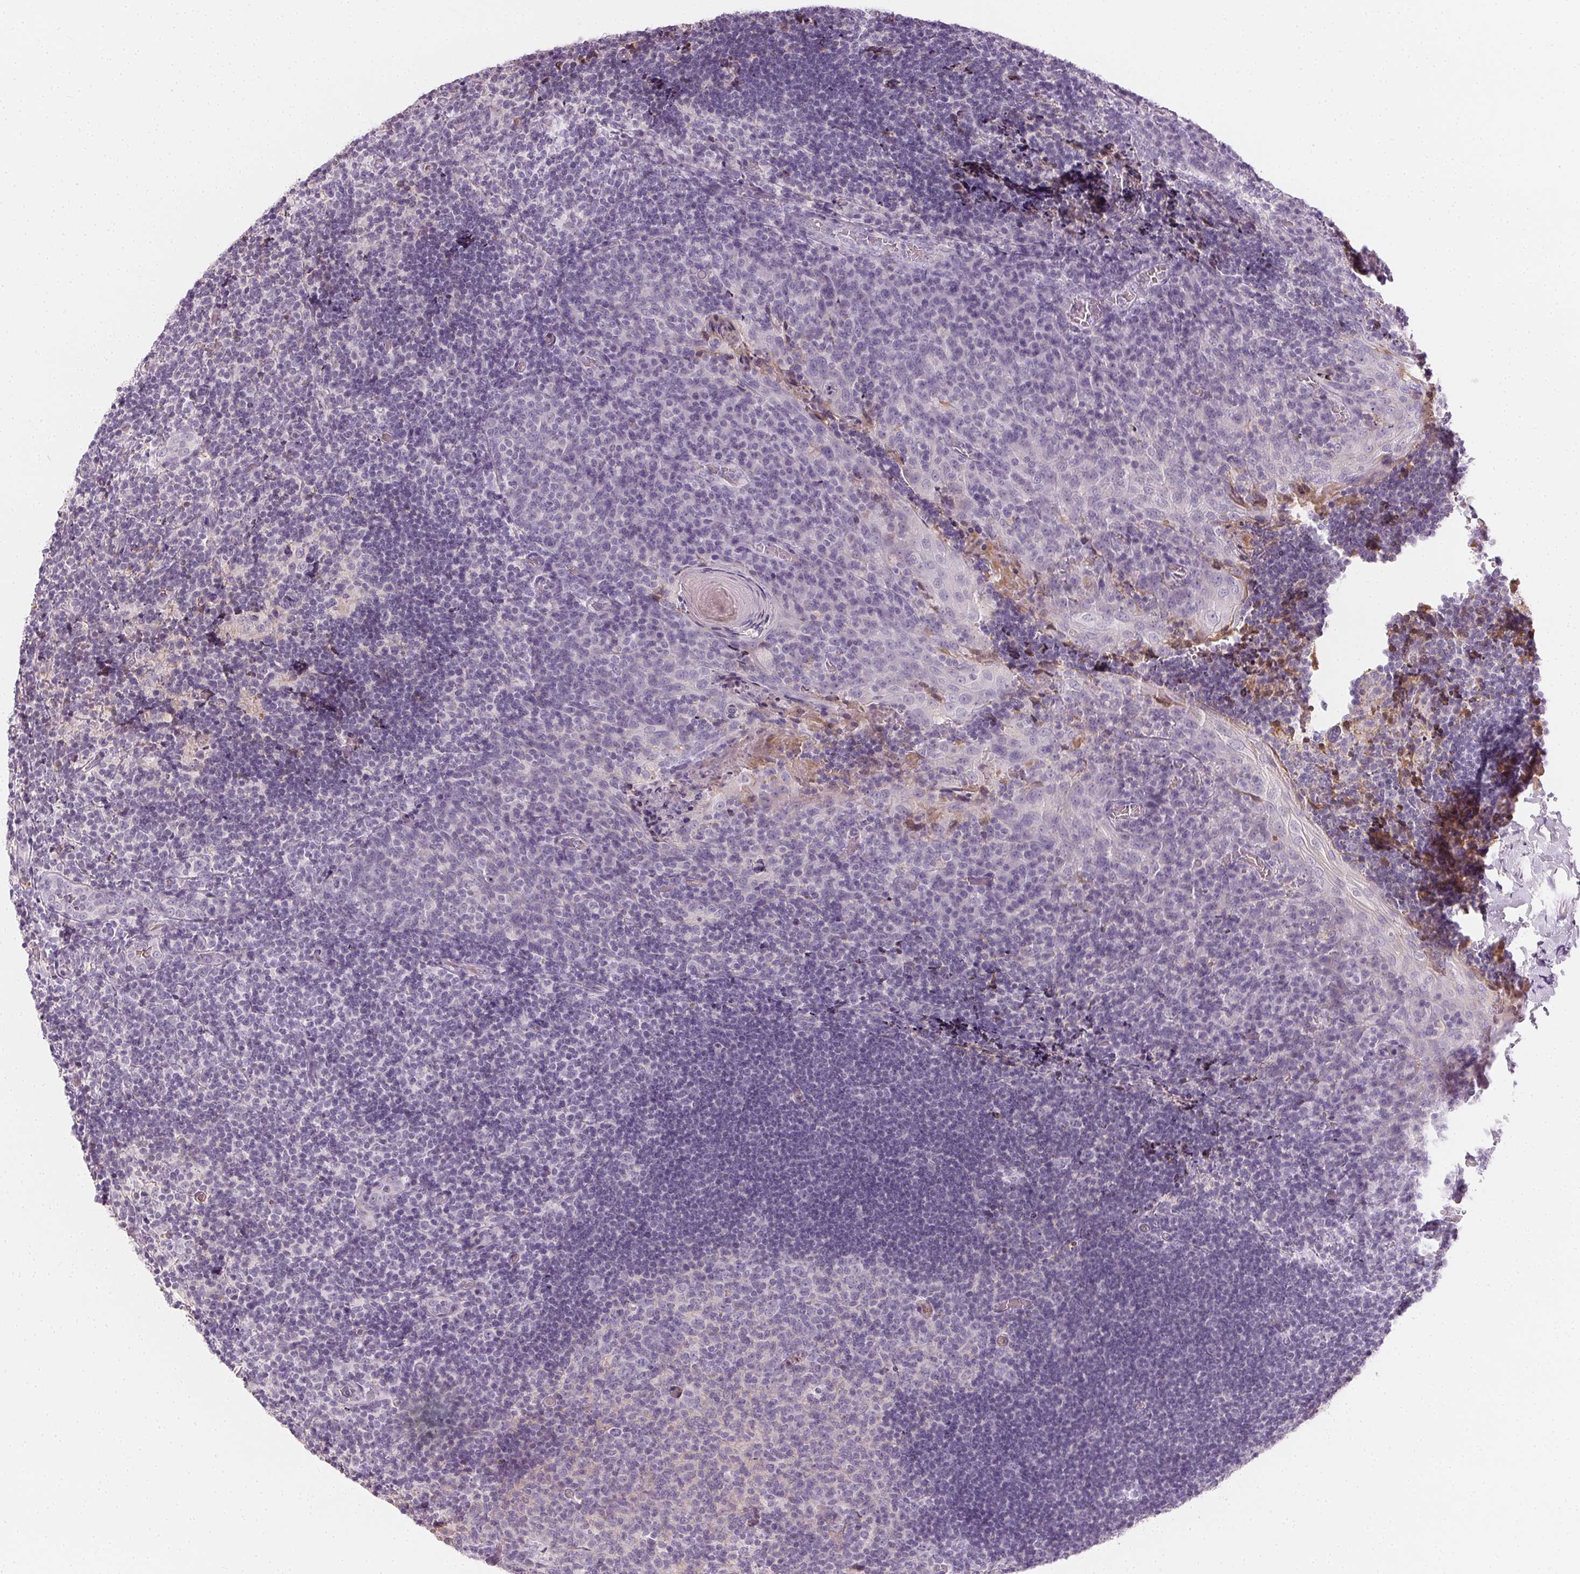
{"staining": {"intensity": "negative", "quantity": "none", "location": "none"}, "tissue": "tonsil", "cell_type": "Germinal center cells", "image_type": "normal", "snomed": [{"axis": "morphology", "description": "Normal tissue, NOS"}, {"axis": "topography", "description": "Tonsil"}], "caption": "A photomicrograph of tonsil stained for a protein displays no brown staining in germinal center cells. The staining was performed using DAB to visualize the protein expression in brown, while the nuclei were stained in blue with hematoxylin (Magnification: 20x).", "gene": "AFM", "patient": {"sex": "male", "age": 17}}